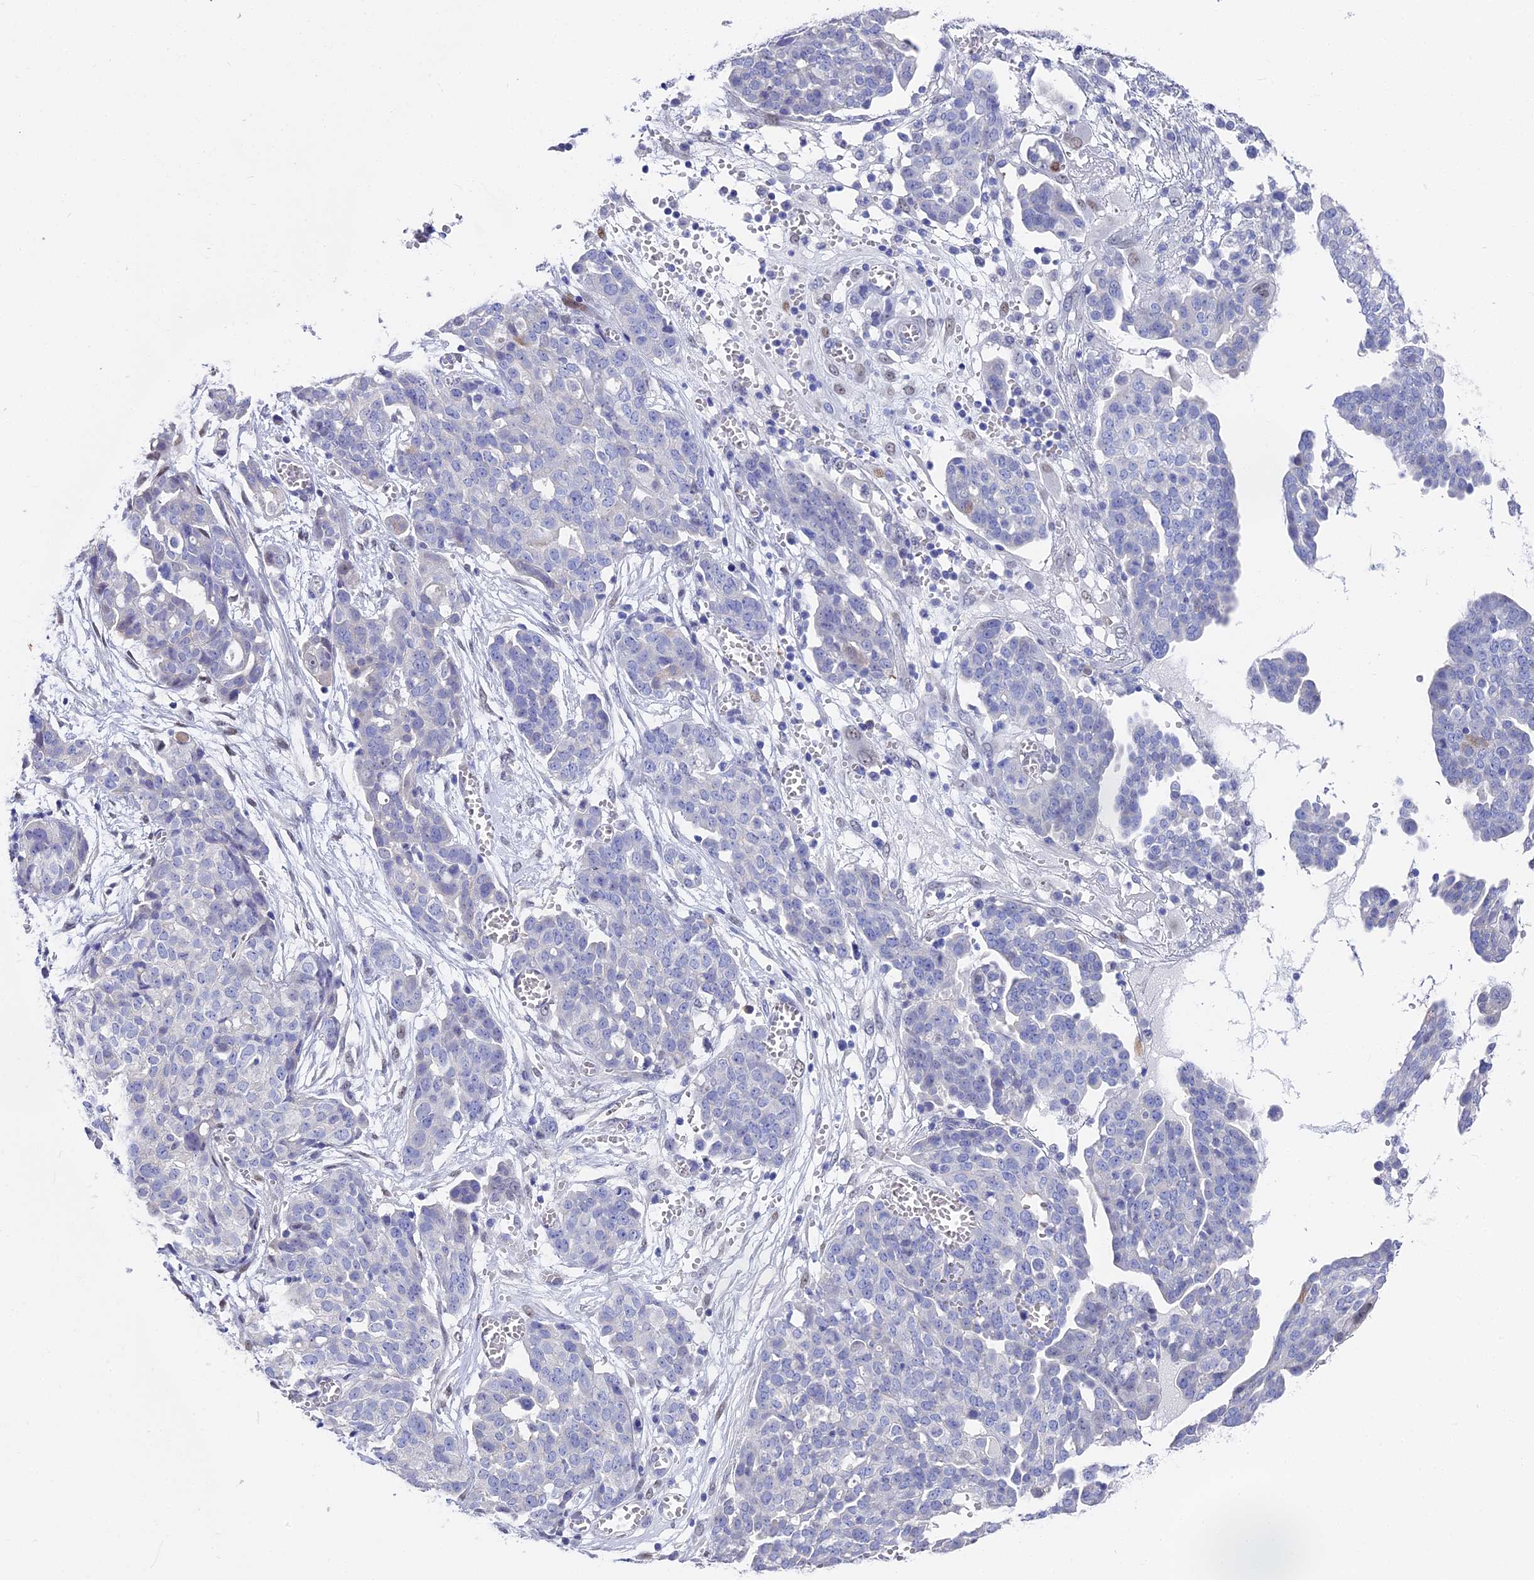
{"staining": {"intensity": "negative", "quantity": "none", "location": "none"}, "tissue": "ovarian cancer", "cell_type": "Tumor cells", "image_type": "cancer", "snomed": [{"axis": "morphology", "description": "Cystadenocarcinoma, serous, NOS"}, {"axis": "topography", "description": "Soft tissue"}, {"axis": "topography", "description": "Ovary"}], "caption": "A photomicrograph of human ovarian cancer is negative for staining in tumor cells.", "gene": "VPS33B", "patient": {"sex": "female", "age": 57}}